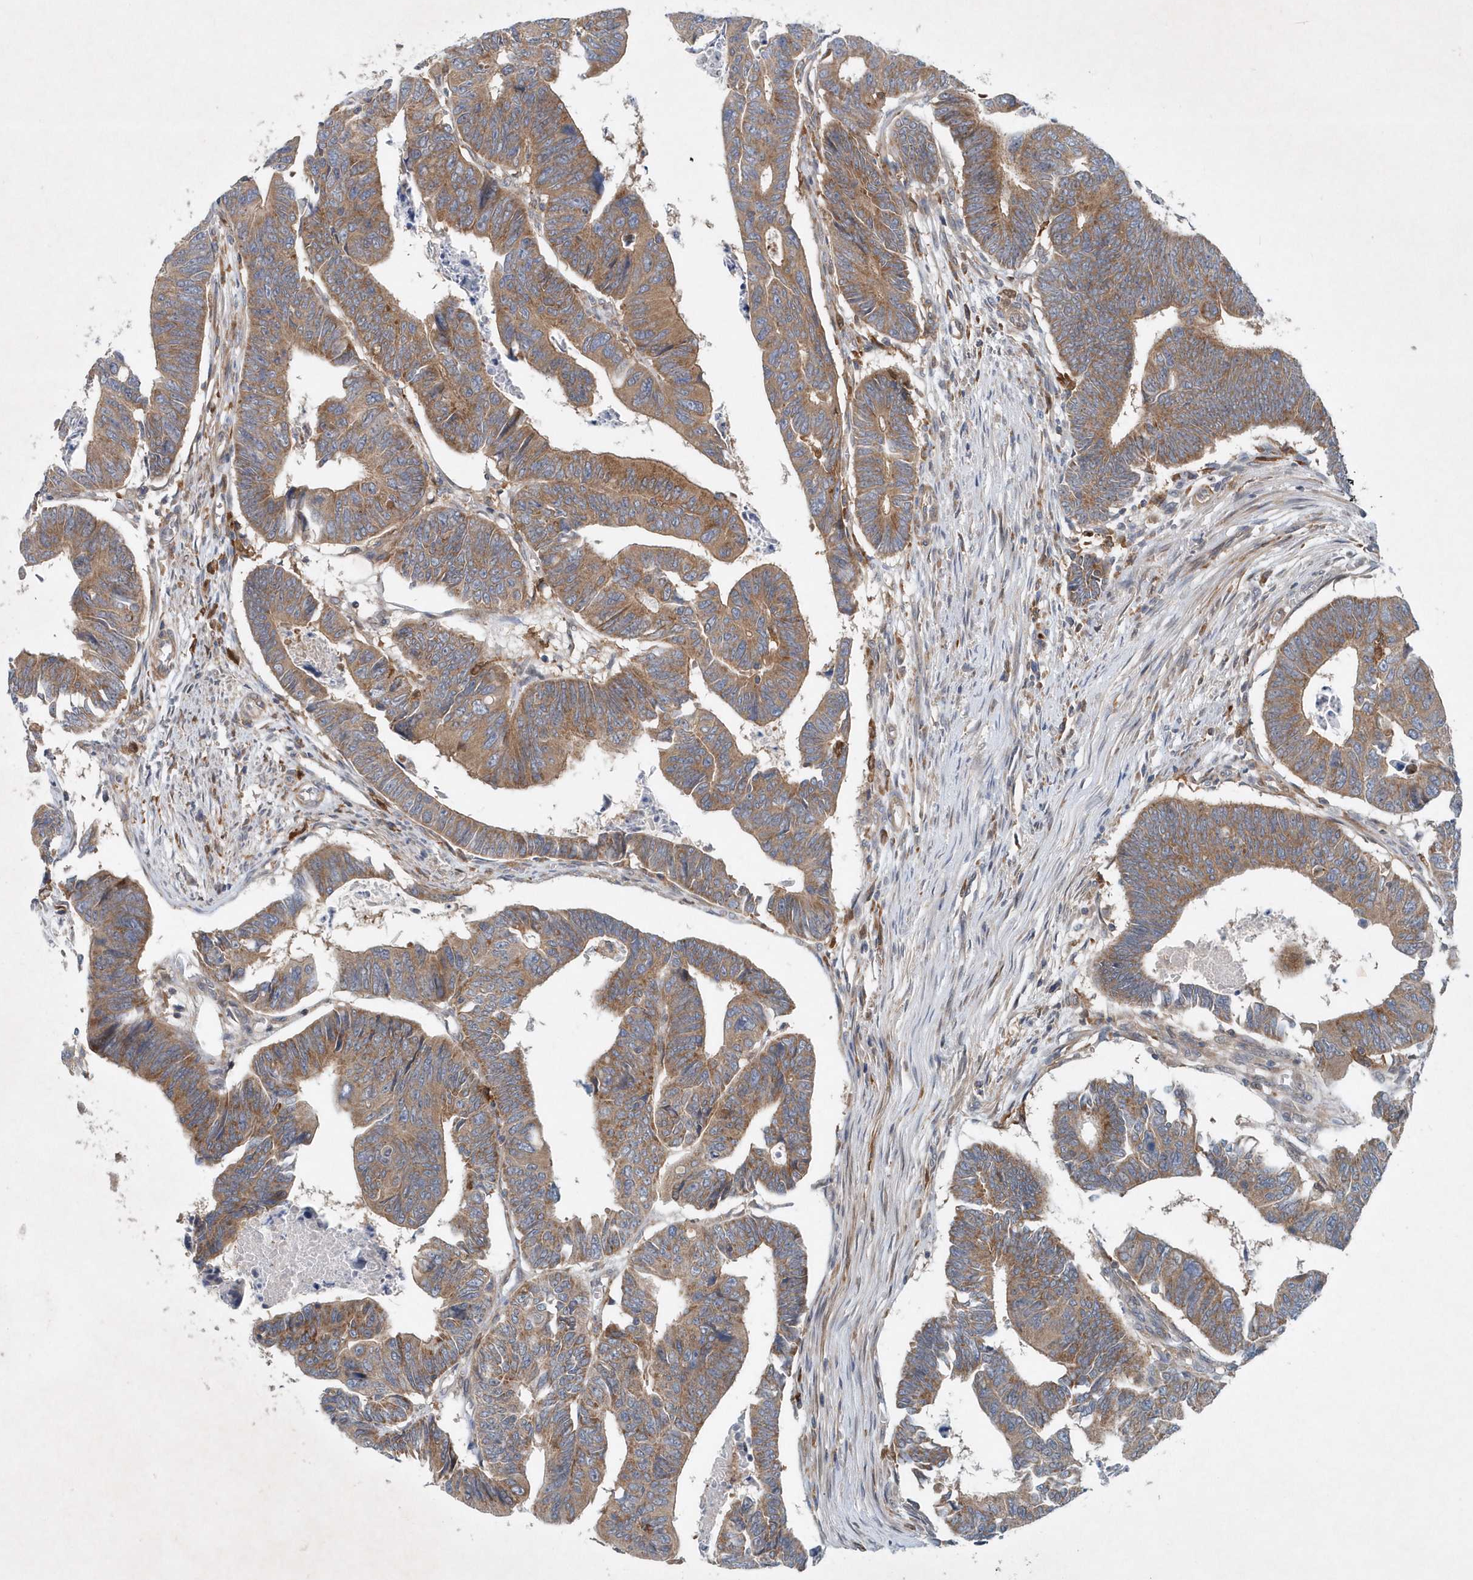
{"staining": {"intensity": "moderate", "quantity": ">75%", "location": "cytoplasmic/membranous"}, "tissue": "colorectal cancer", "cell_type": "Tumor cells", "image_type": "cancer", "snomed": [{"axis": "morphology", "description": "Adenocarcinoma, NOS"}, {"axis": "topography", "description": "Rectum"}], "caption": "A brown stain highlights moderate cytoplasmic/membranous positivity of a protein in human adenocarcinoma (colorectal) tumor cells.", "gene": "P2RY10", "patient": {"sex": "female", "age": 65}}